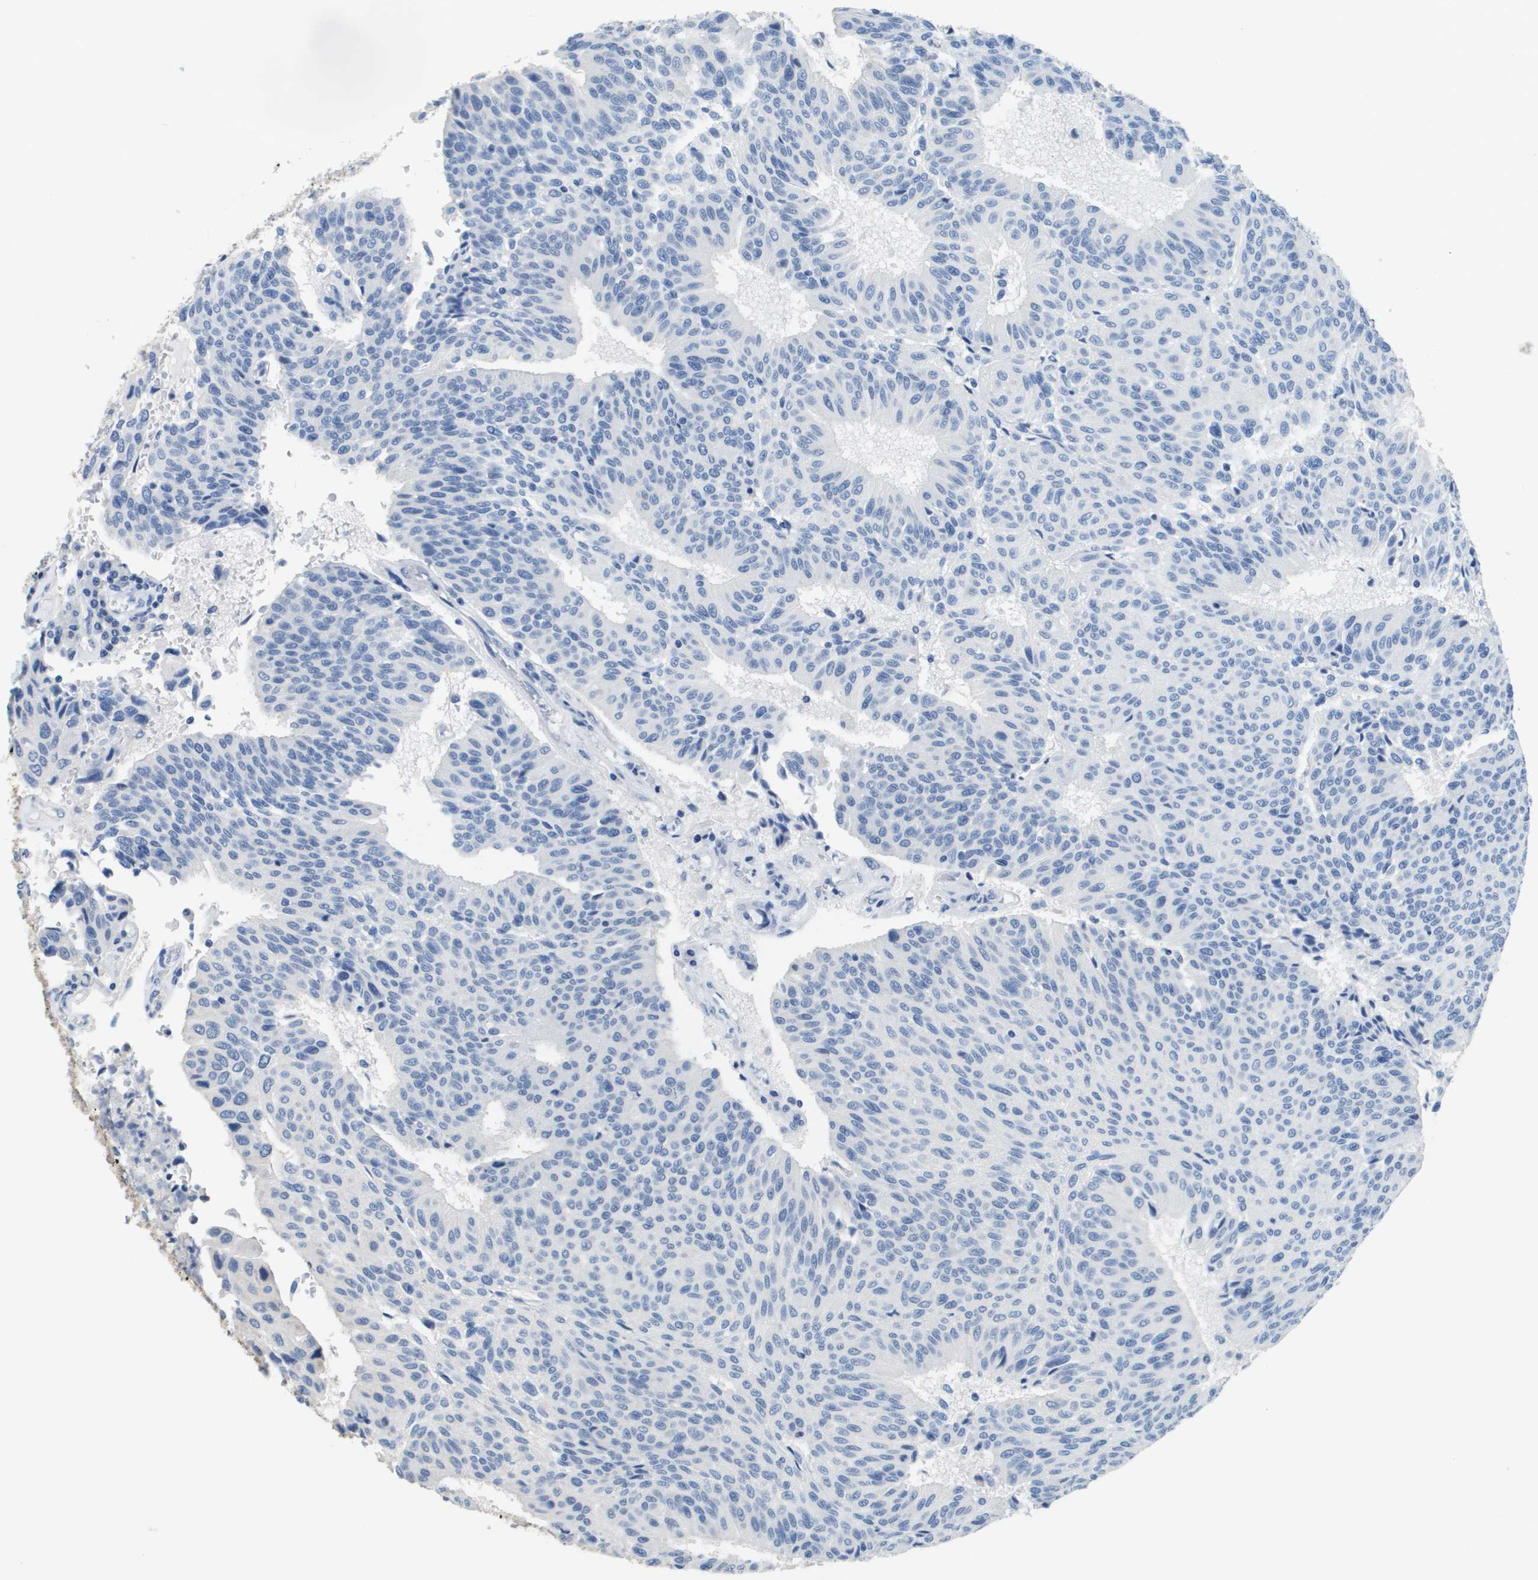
{"staining": {"intensity": "negative", "quantity": "none", "location": "none"}, "tissue": "urothelial cancer", "cell_type": "Tumor cells", "image_type": "cancer", "snomed": [{"axis": "morphology", "description": "Urothelial carcinoma, High grade"}, {"axis": "topography", "description": "Urinary bladder"}], "caption": "Human urothelial cancer stained for a protein using immunohistochemistry reveals no staining in tumor cells.", "gene": "MT3", "patient": {"sex": "male", "age": 66}}